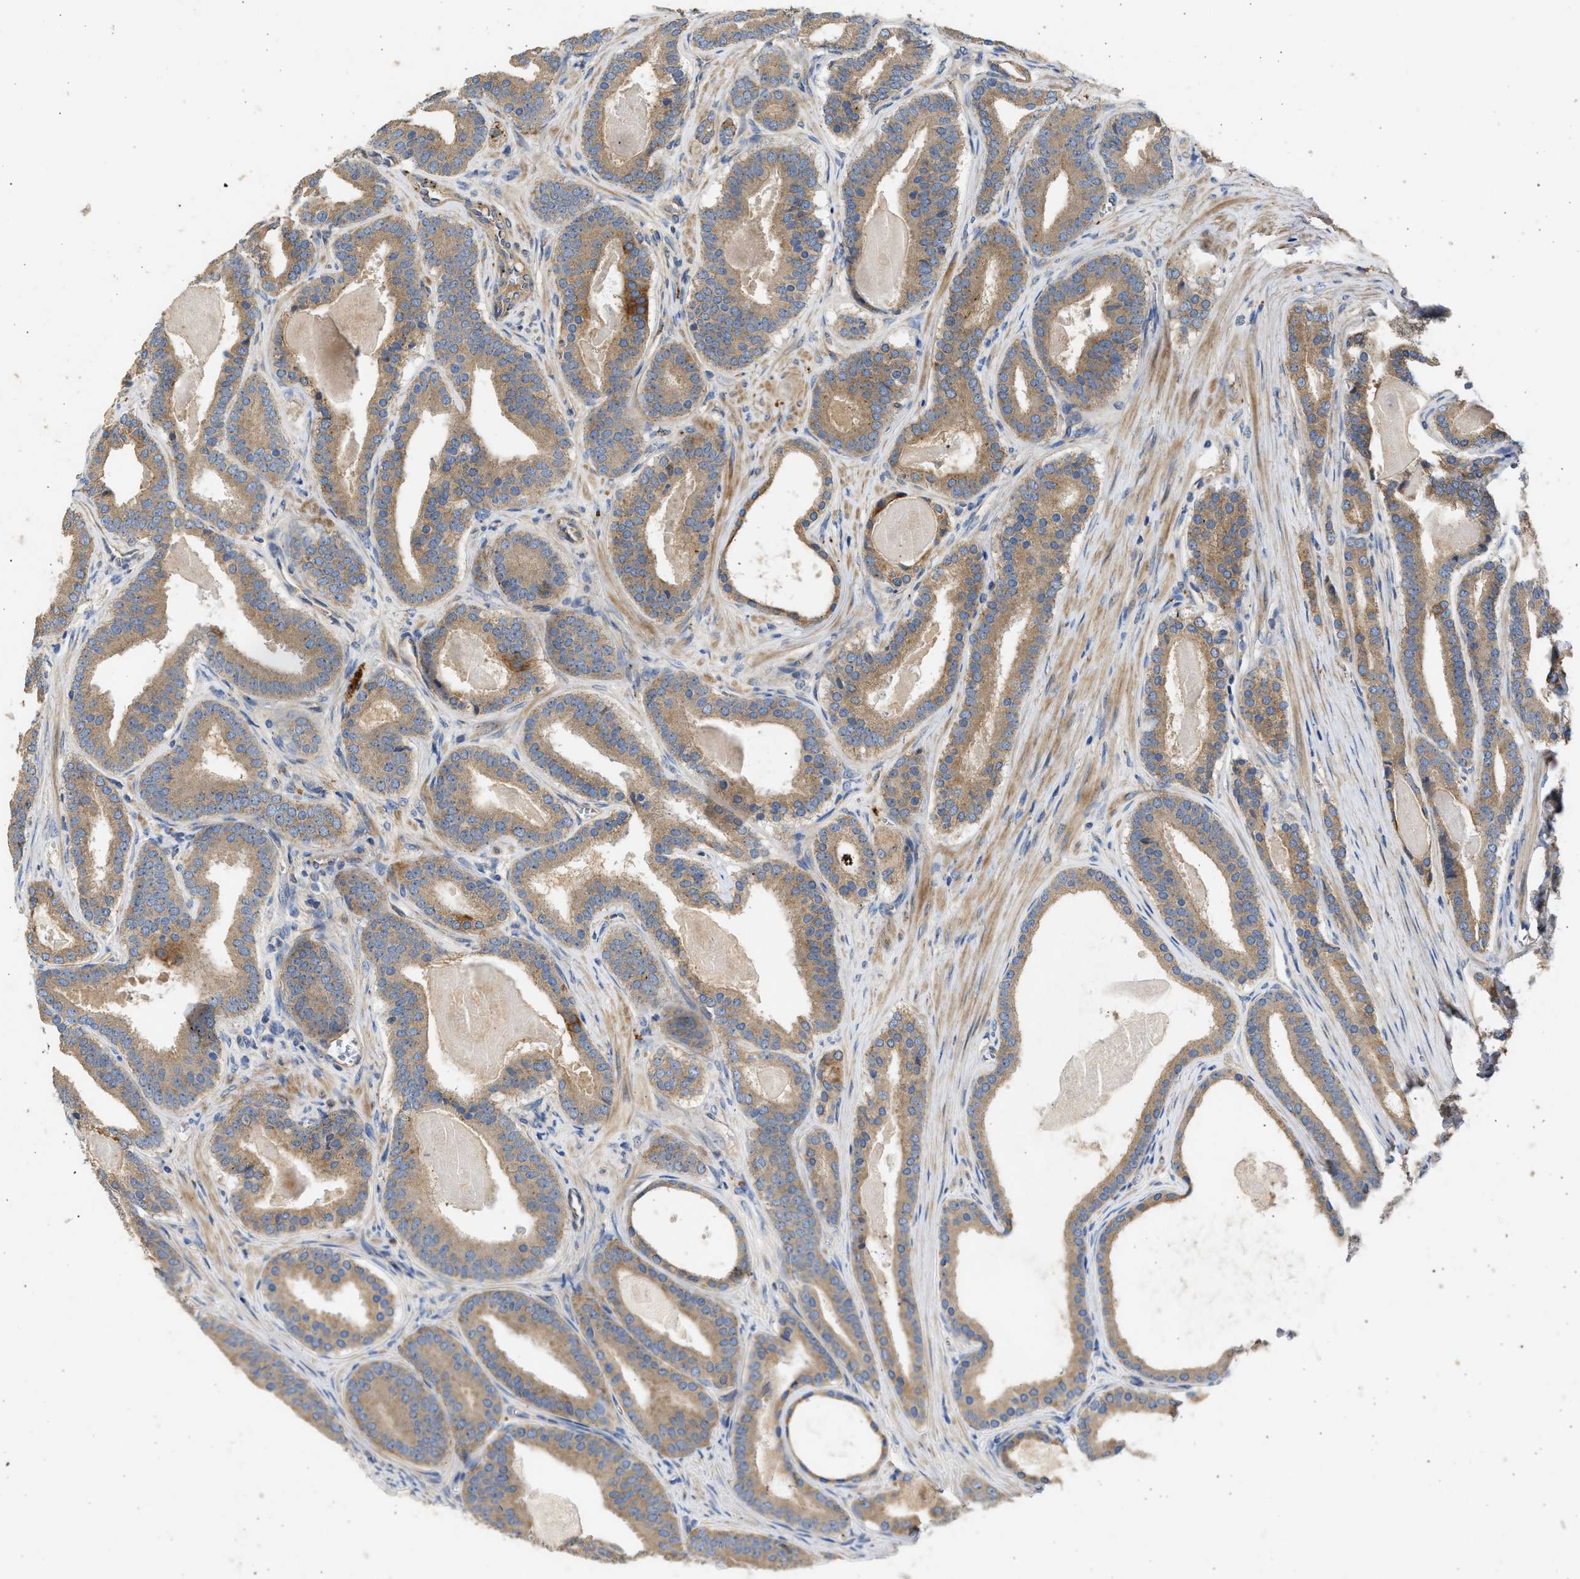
{"staining": {"intensity": "moderate", "quantity": ">75%", "location": "cytoplasmic/membranous"}, "tissue": "prostate cancer", "cell_type": "Tumor cells", "image_type": "cancer", "snomed": [{"axis": "morphology", "description": "Adenocarcinoma, High grade"}, {"axis": "topography", "description": "Prostate"}], "caption": "Immunohistochemical staining of human prostate high-grade adenocarcinoma displays moderate cytoplasmic/membranous protein expression in approximately >75% of tumor cells.", "gene": "CSRNP2", "patient": {"sex": "male", "age": 60}}